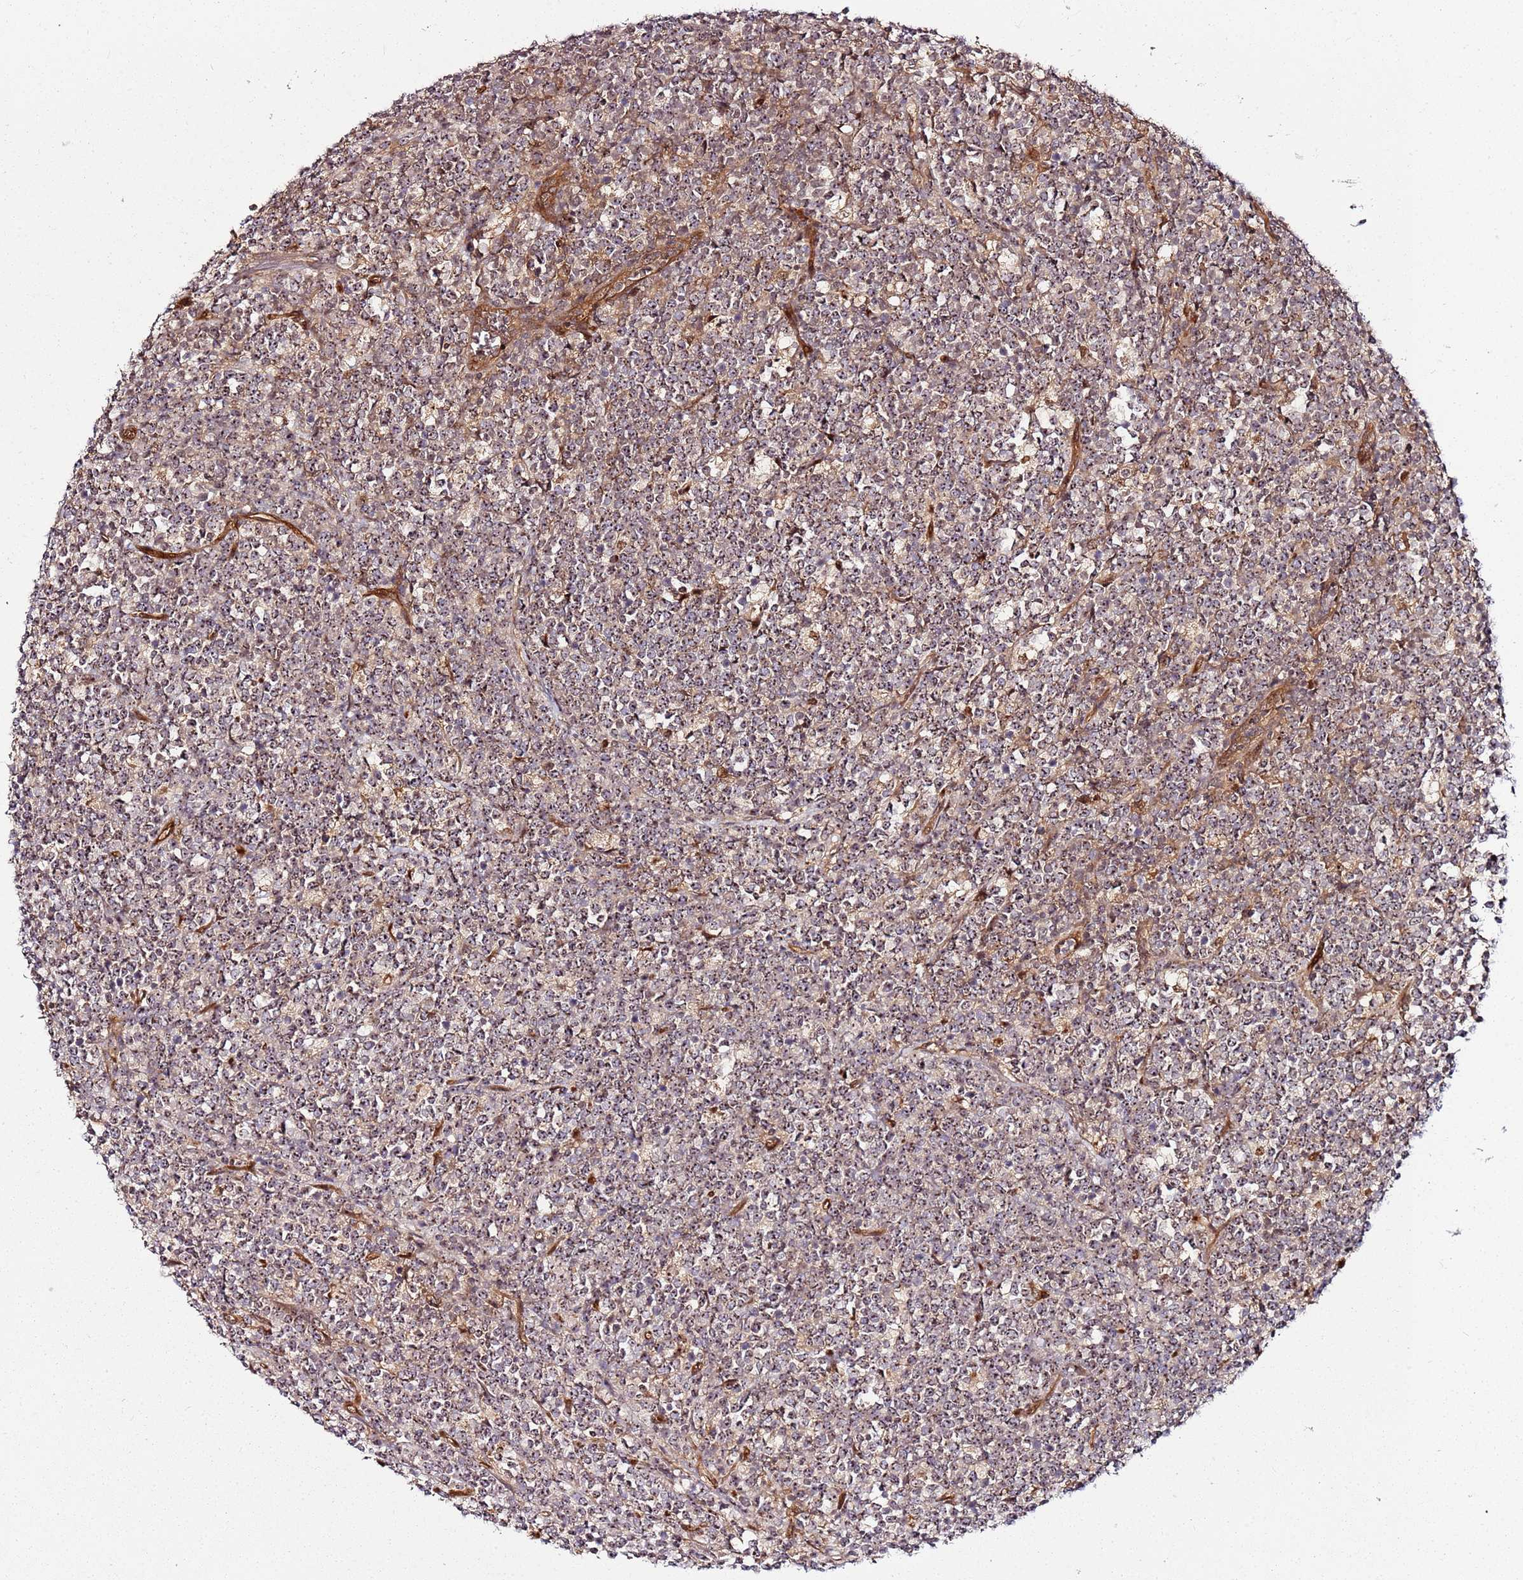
{"staining": {"intensity": "weak", "quantity": ">75%", "location": "cytoplasmic/membranous,nuclear"}, "tissue": "lymphoma", "cell_type": "Tumor cells", "image_type": "cancer", "snomed": [{"axis": "morphology", "description": "Malignant lymphoma, non-Hodgkin's type, High grade"}, {"axis": "topography", "description": "Small intestine"}], "caption": "Approximately >75% of tumor cells in high-grade malignant lymphoma, non-Hodgkin's type demonstrate weak cytoplasmic/membranous and nuclear protein expression as visualized by brown immunohistochemical staining.", "gene": "CCNYL1", "patient": {"sex": "male", "age": 8}}